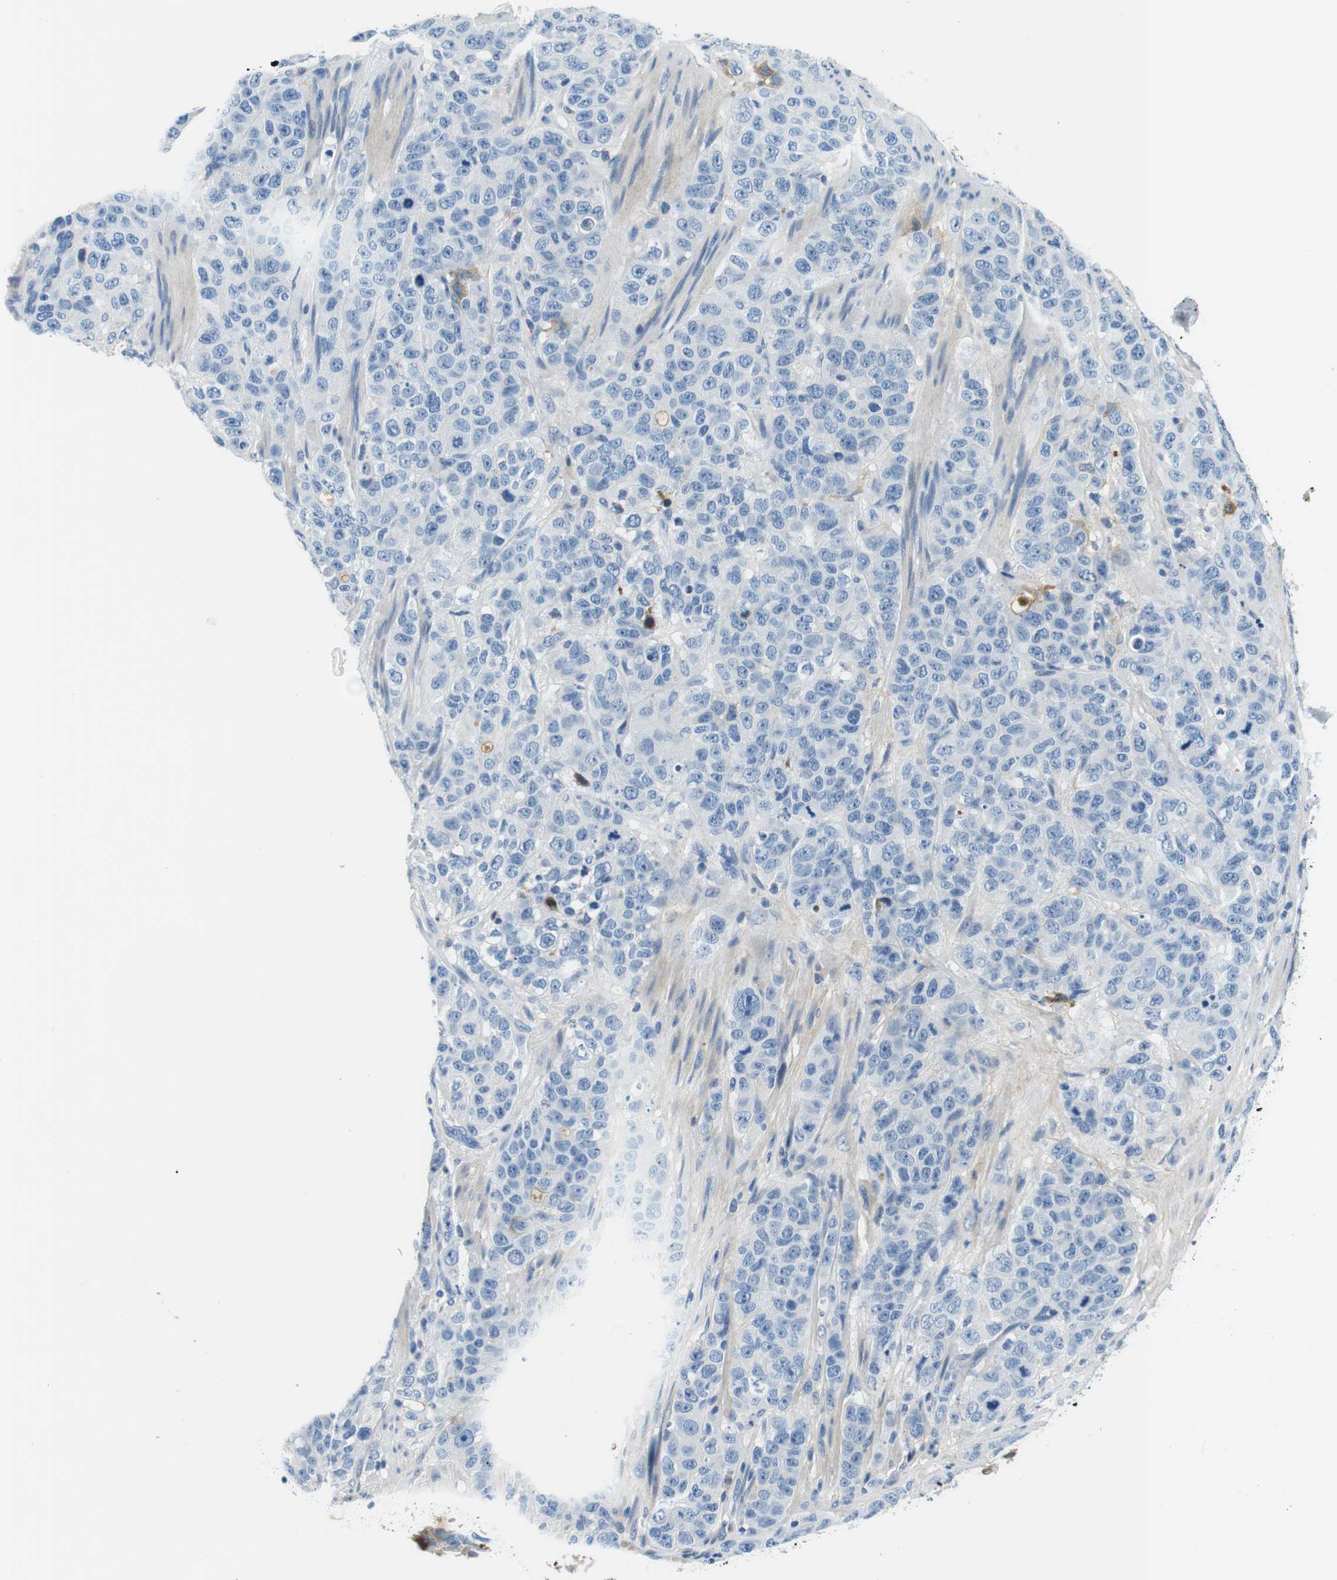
{"staining": {"intensity": "negative", "quantity": "none", "location": "none"}, "tissue": "stomach cancer", "cell_type": "Tumor cells", "image_type": "cancer", "snomed": [{"axis": "morphology", "description": "Adenocarcinoma, NOS"}, {"axis": "topography", "description": "Stomach"}], "caption": "The photomicrograph demonstrates no staining of tumor cells in stomach cancer (adenocarcinoma).", "gene": "IGHD", "patient": {"sex": "male", "age": 48}}